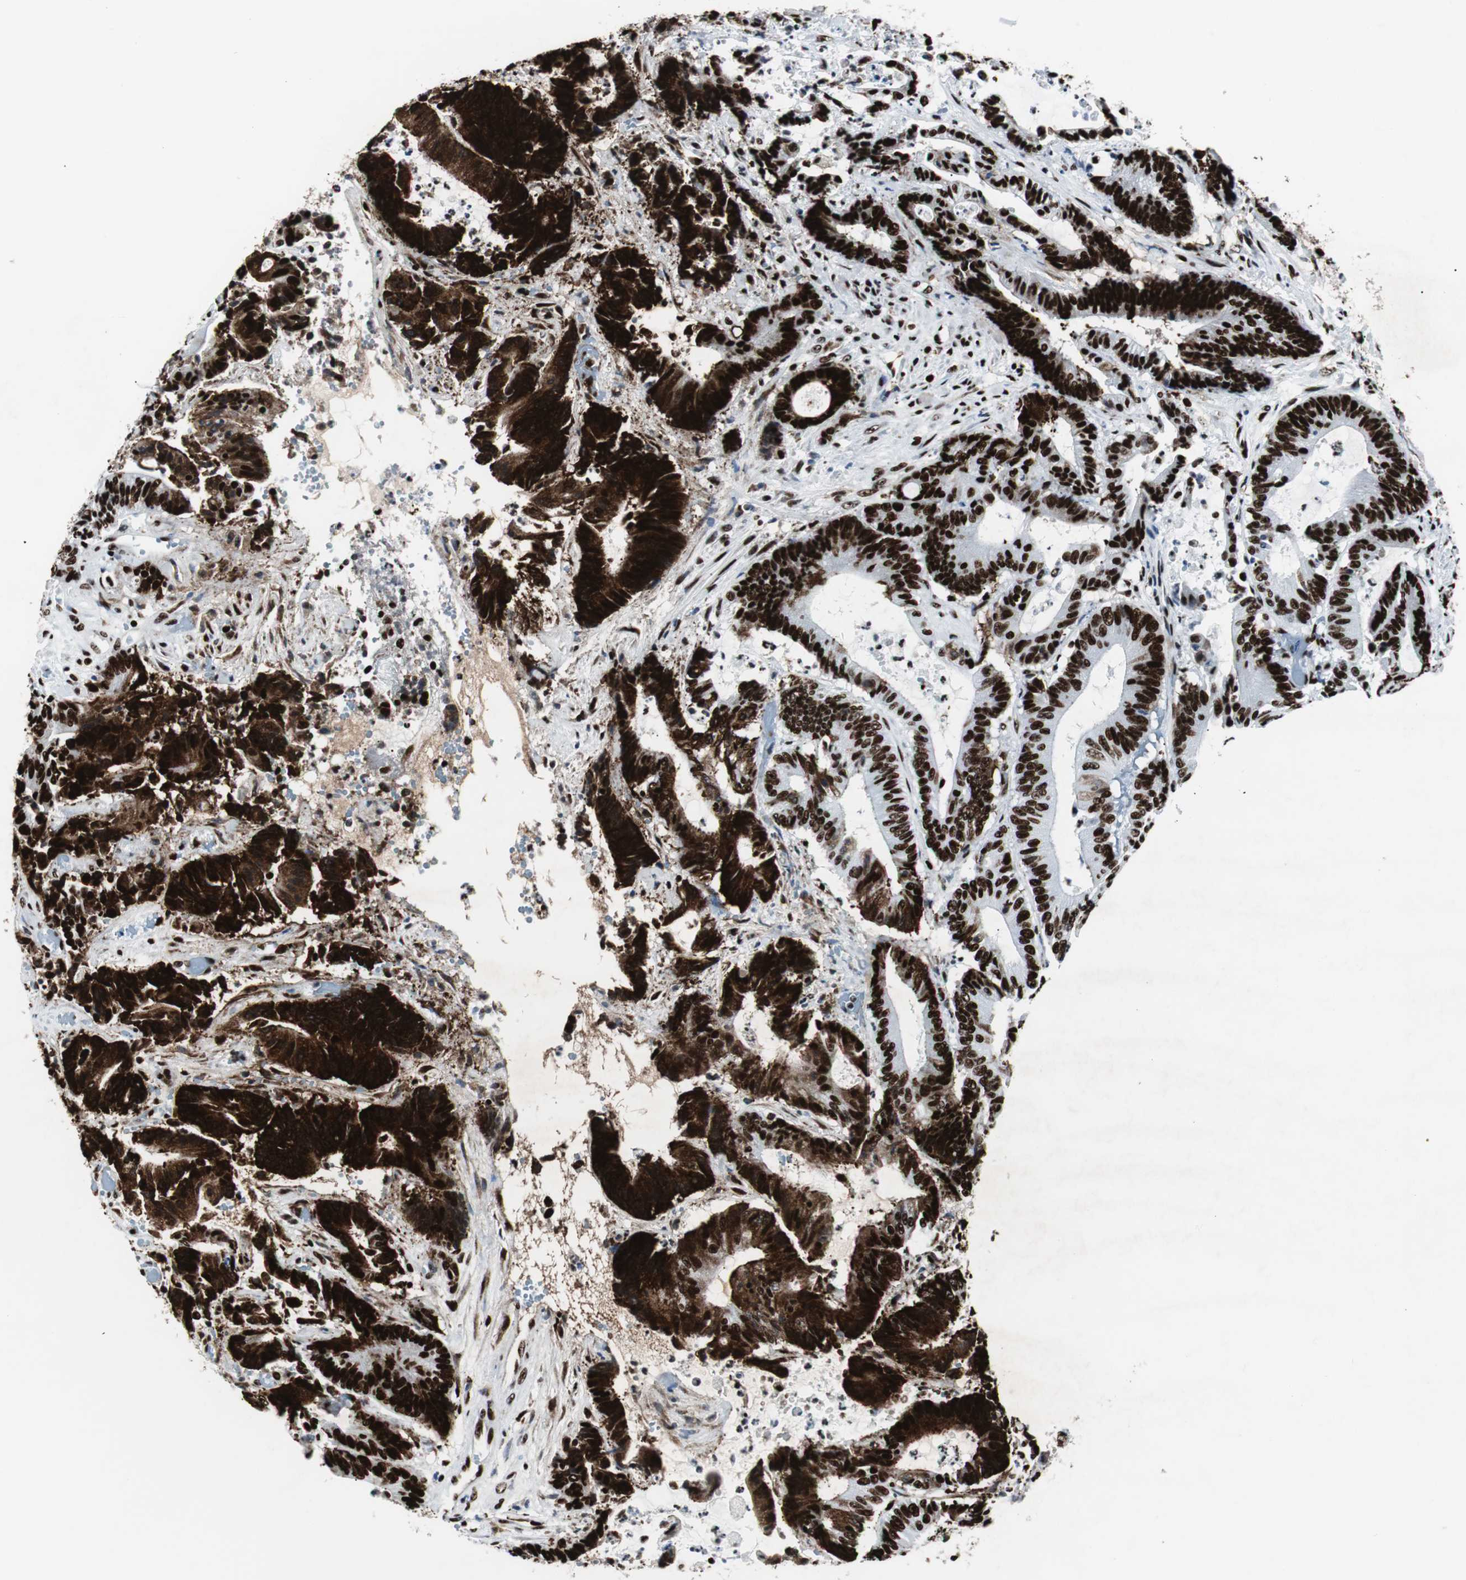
{"staining": {"intensity": "strong", "quantity": ">75%", "location": "nuclear"}, "tissue": "colorectal cancer", "cell_type": "Tumor cells", "image_type": "cancer", "snomed": [{"axis": "morphology", "description": "Adenocarcinoma, NOS"}, {"axis": "topography", "description": "Colon"}], "caption": "Protein staining by immunohistochemistry exhibits strong nuclear expression in approximately >75% of tumor cells in colorectal adenocarcinoma. The protein is shown in brown color, while the nuclei are stained blue.", "gene": "NCL", "patient": {"sex": "female", "age": 84}}